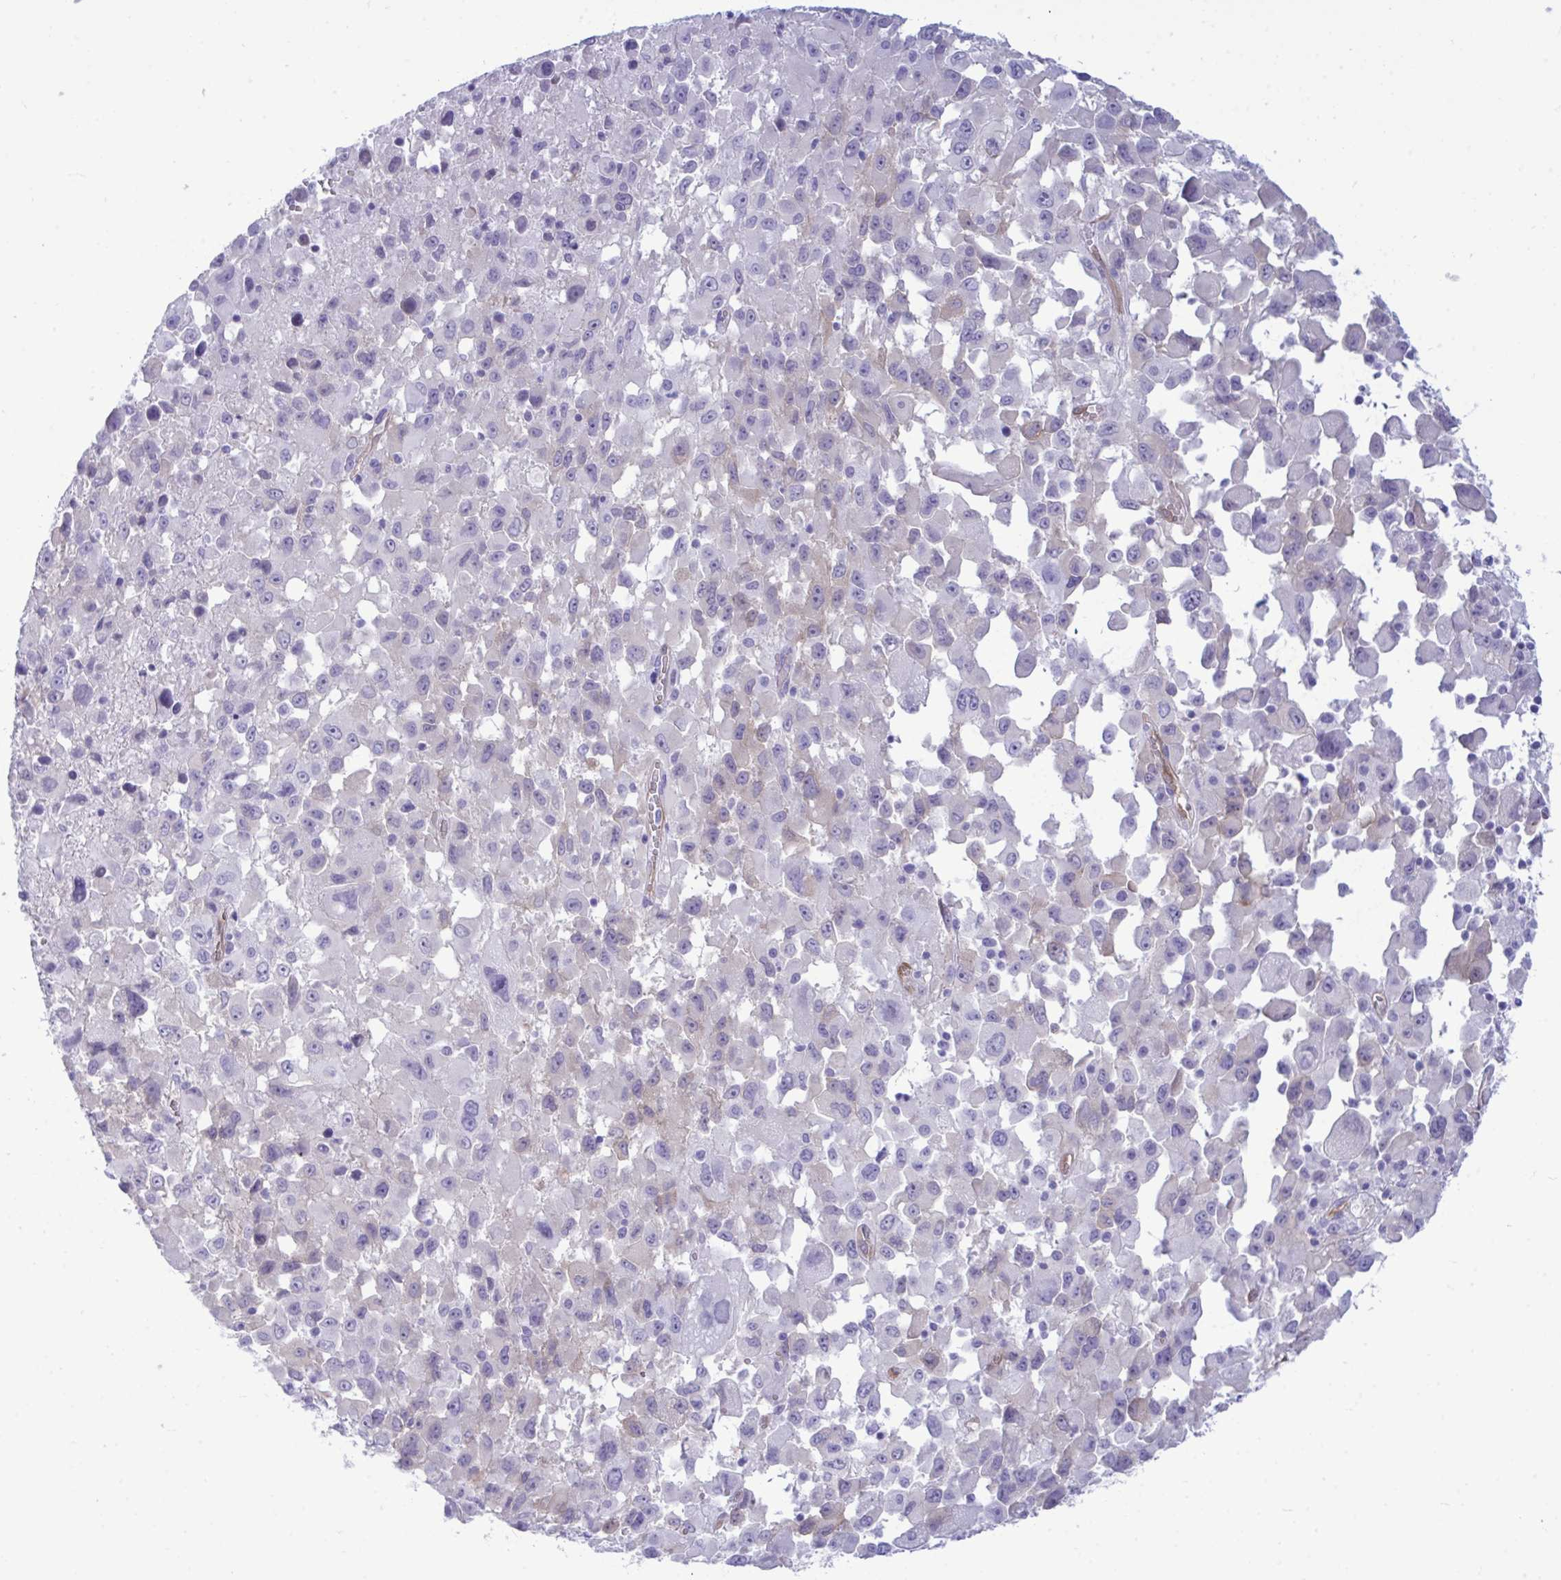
{"staining": {"intensity": "negative", "quantity": "none", "location": "none"}, "tissue": "melanoma", "cell_type": "Tumor cells", "image_type": "cancer", "snomed": [{"axis": "morphology", "description": "Malignant melanoma, Metastatic site"}, {"axis": "topography", "description": "Soft tissue"}], "caption": "Immunohistochemistry micrograph of neoplastic tissue: malignant melanoma (metastatic site) stained with DAB (3,3'-diaminobenzidine) displays no significant protein expression in tumor cells. Nuclei are stained in blue.", "gene": "LIMS2", "patient": {"sex": "male", "age": 50}}